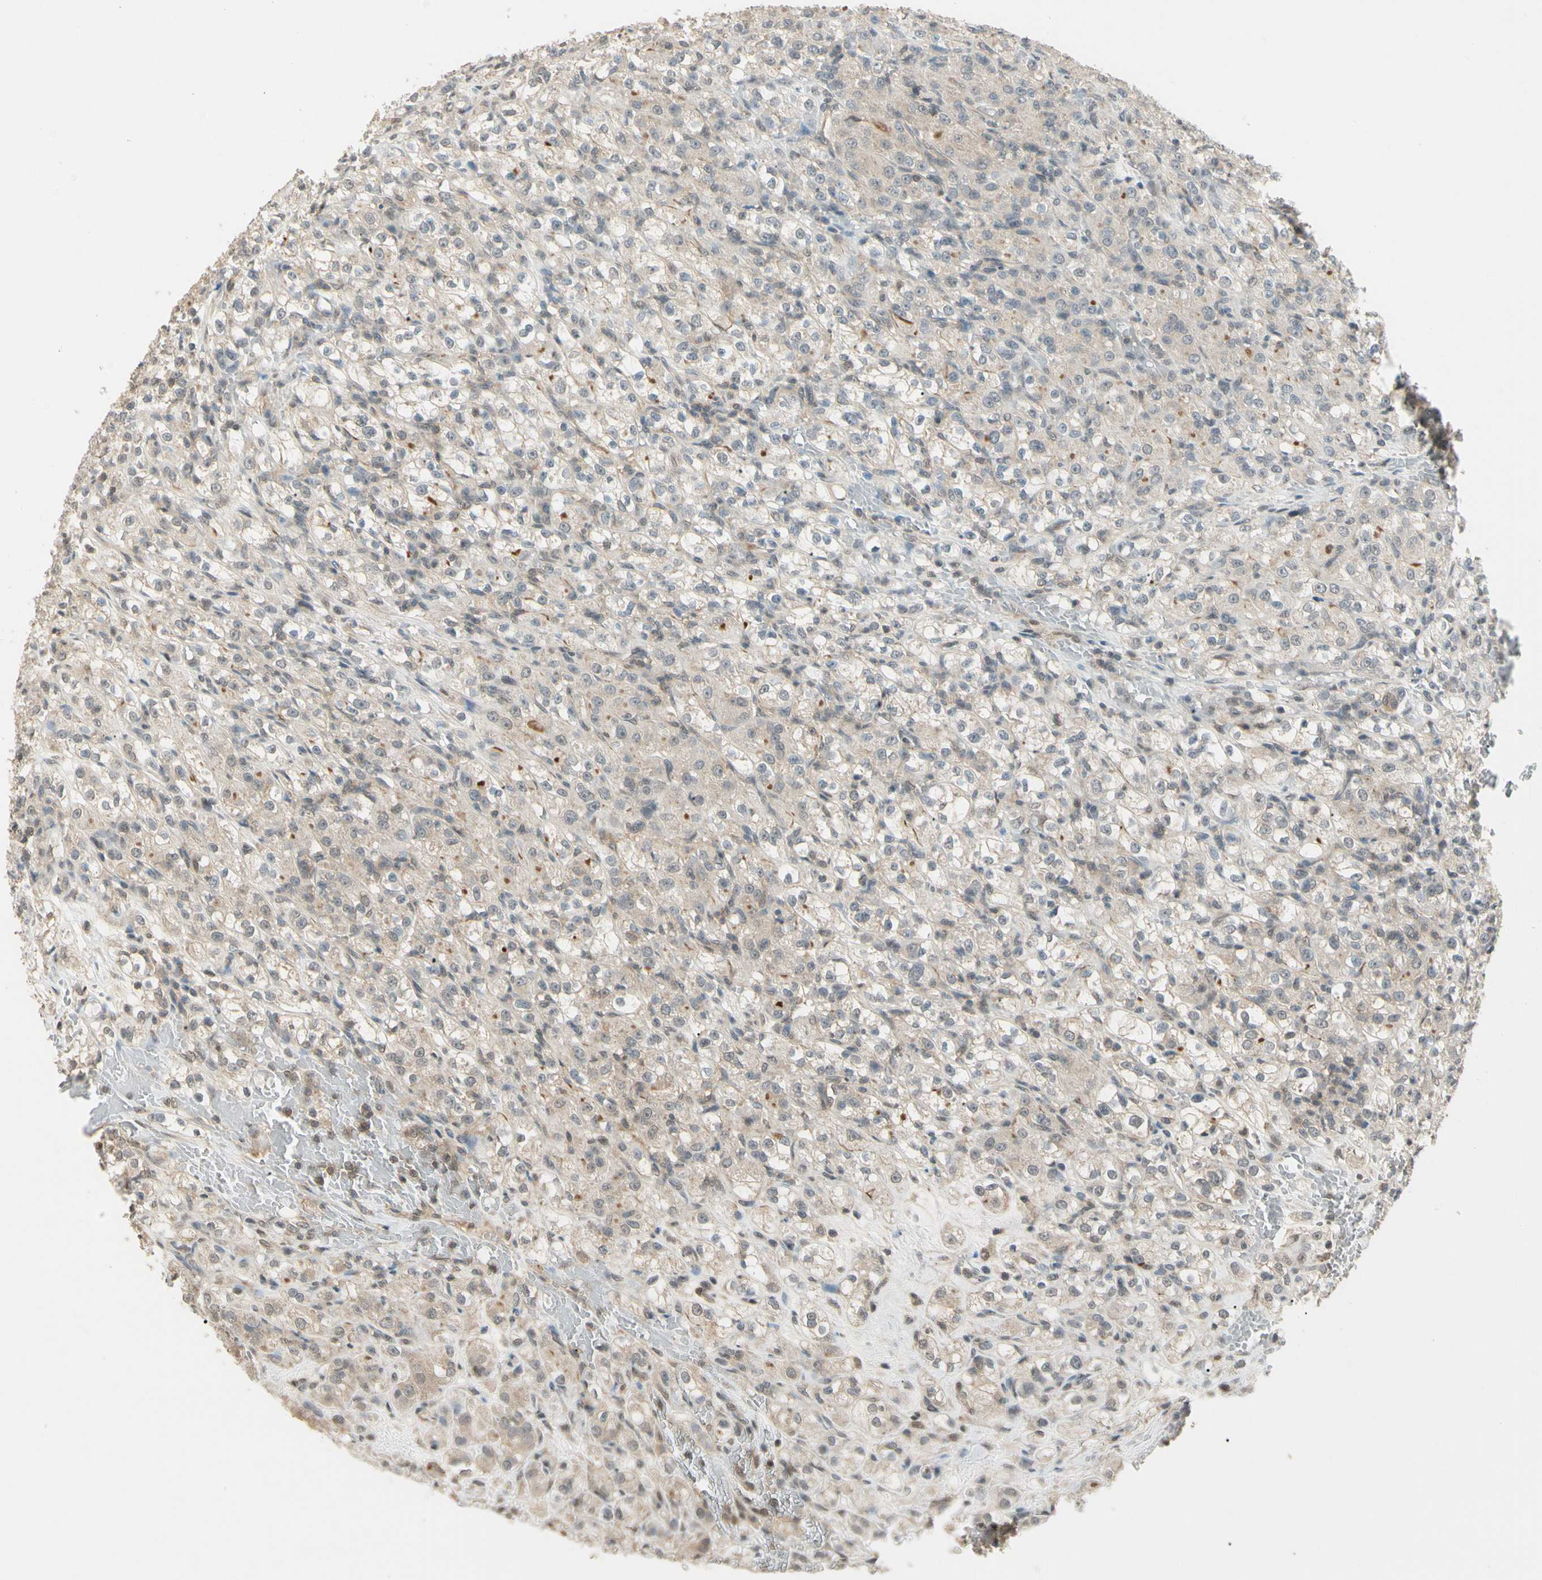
{"staining": {"intensity": "moderate", "quantity": ">75%", "location": "cytoplasmic/membranous,nuclear"}, "tissue": "renal cancer", "cell_type": "Tumor cells", "image_type": "cancer", "snomed": [{"axis": "morphology", "description": "Normal tissue, NOS"}, {"axis": "morphology", "description": "Adenocarcinoma, NOS"}, {"axis": "topography", "description": "Kidney"}], "caption": "Immunohistochemical staining of renal cancer shows medium levels of moderate cytoplasmic/membranous and nuclear staining in about >75% of tumor cells.", "gene": "ZSCAN12", "patient": {"sex": "male", "age": 61}}